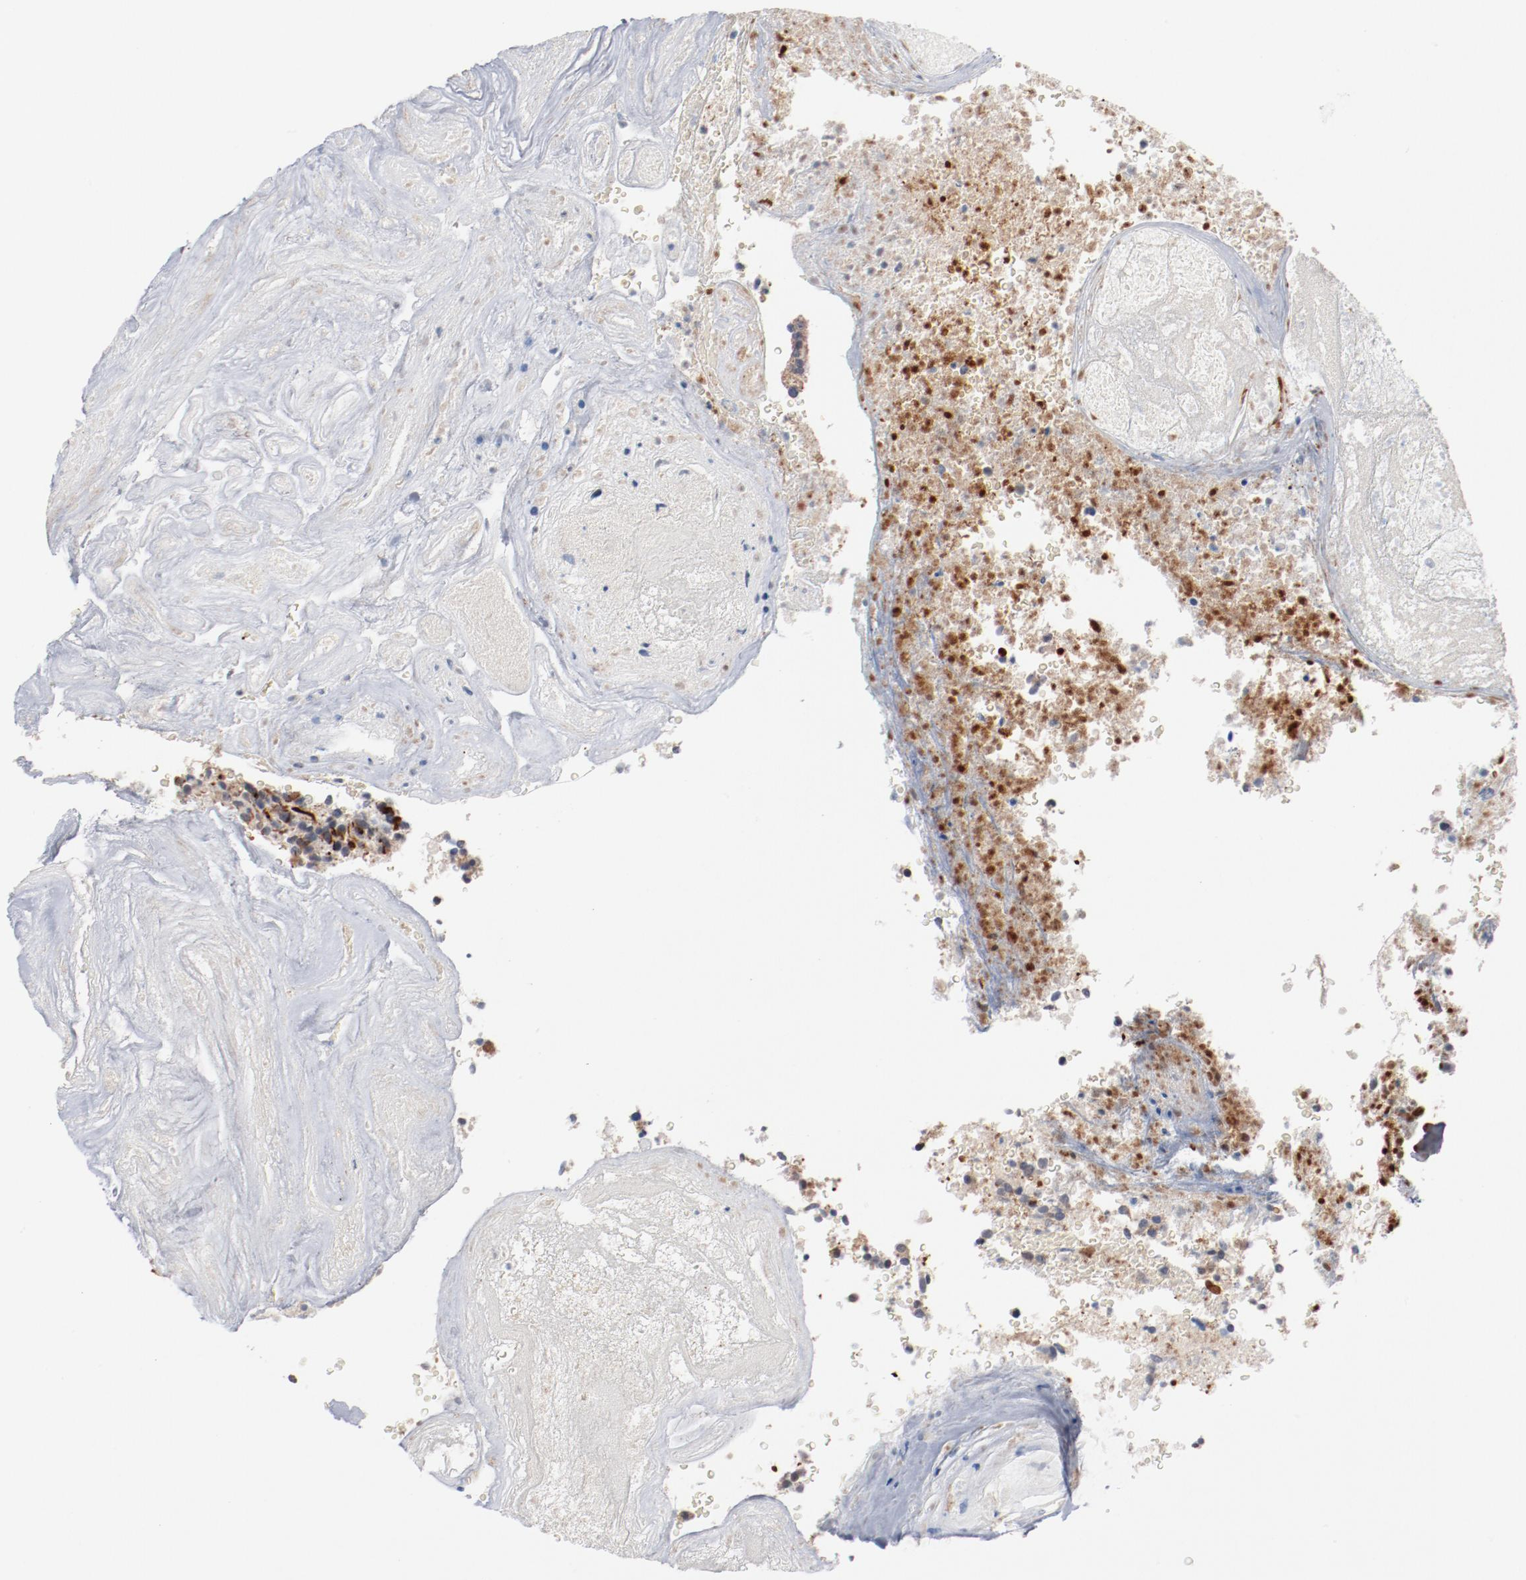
{"staining": {"intensity": "negative", "quantity": "none", "location": "none"}, "tissue": "glioma", "cell_type": "Tumor cells", "image_type": "cancer", "snomed": [{"axis": "morphology", "description": "Normal tissue, NOS"}, {"axis": "morphology", "description": "Glioma, malignant, High grade"}, {"axis": "topography", "description": "Cerebral cortex"}], "caption": "Tumor cells are negative for brown protein staining in glioma.", "gene": "ERICH1", "patient": {"sex": "male", "age": 75}}